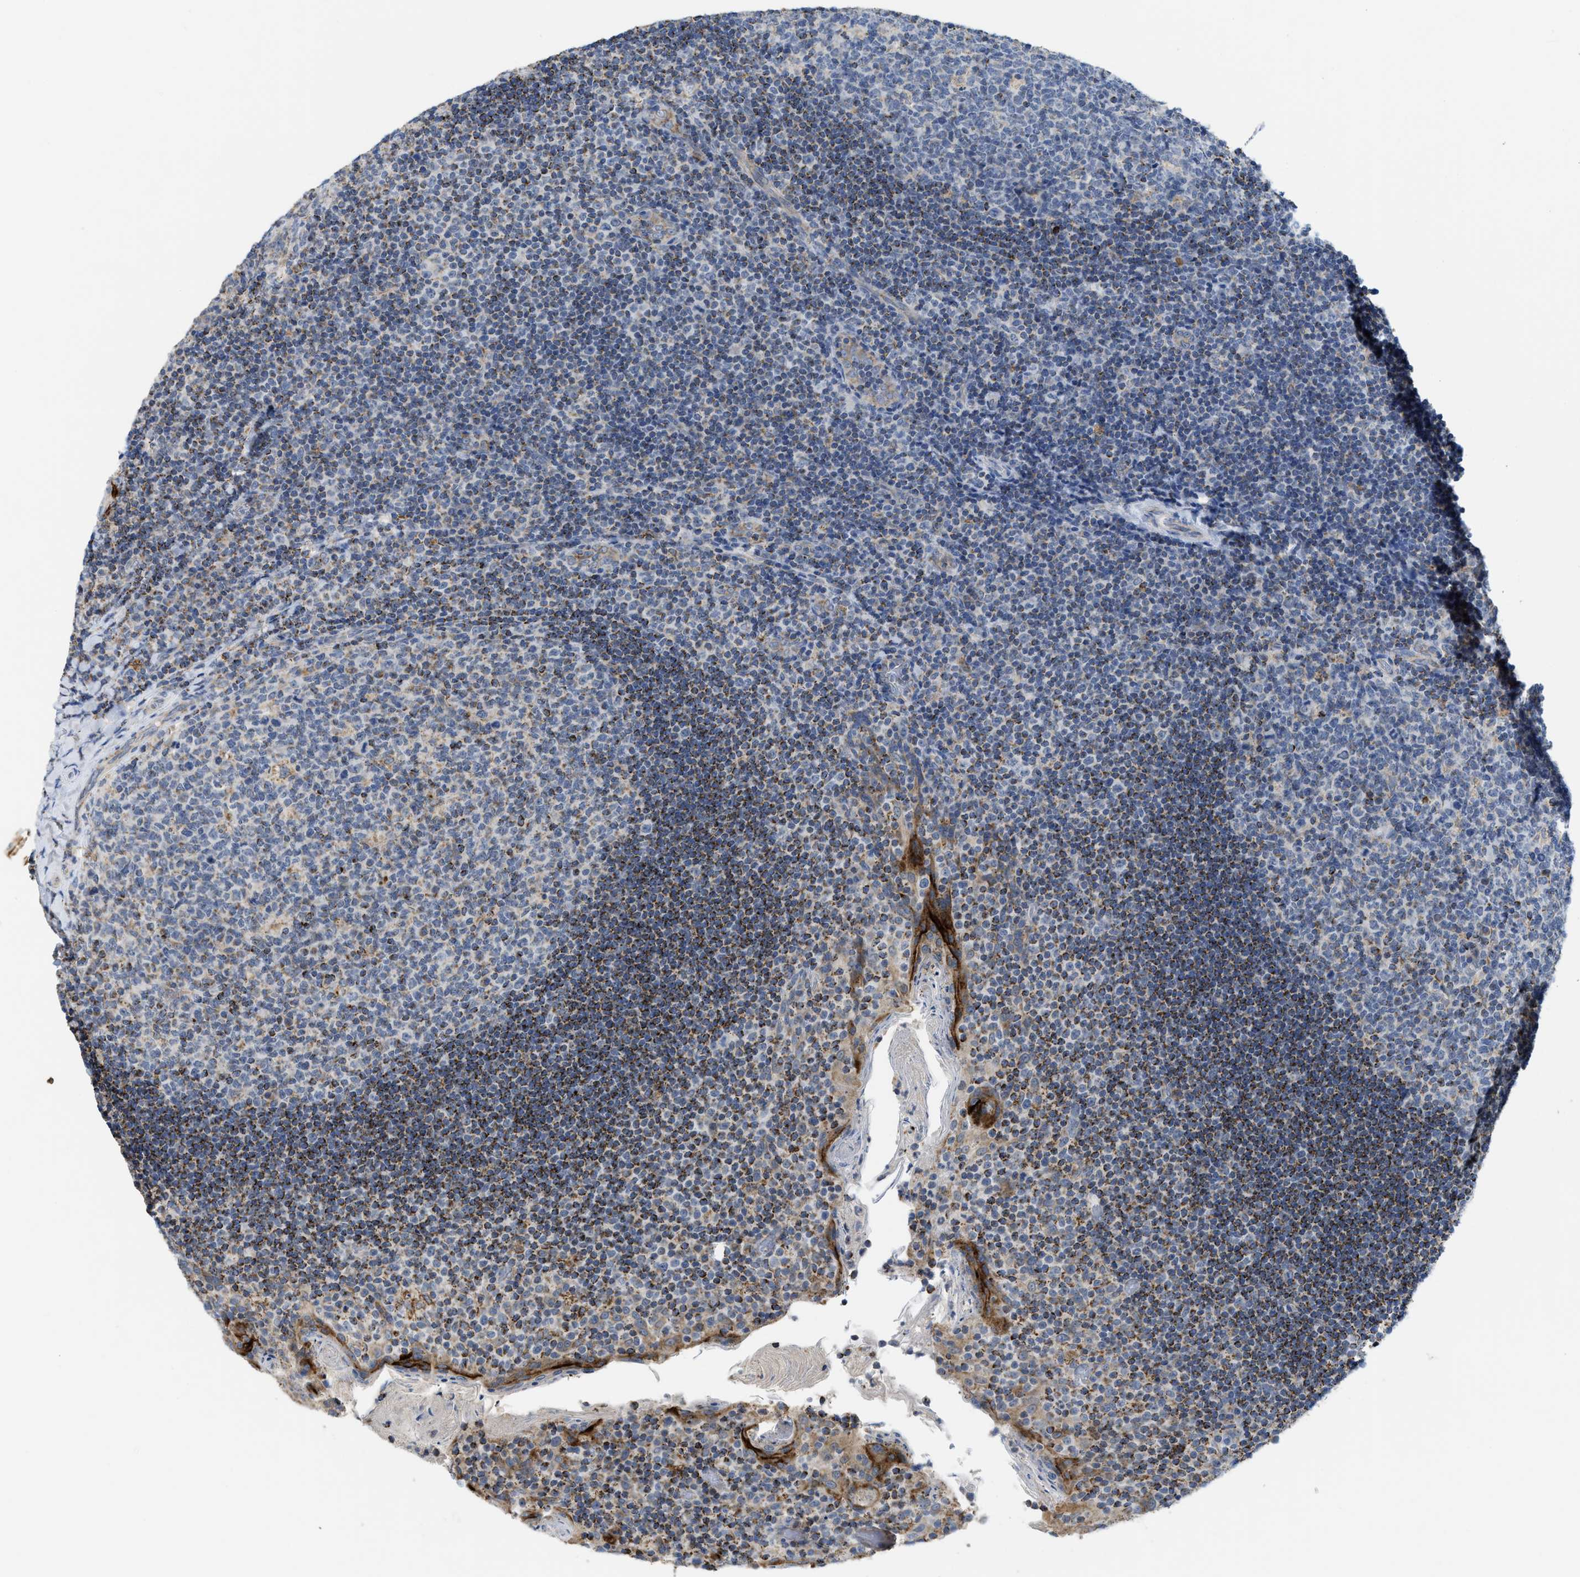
{"staining": {"intensity": "moderate", "quantity": "25%-75%", "location": "cytoplasmic/membranous"}, "tissue": "tonsil", "cell_type": "Germinal center cells", "image_type": "normal", "snomed": [{"axis": "morphology", "description": "Normal tissue, NOS"}, {"axis": "topography", "description": "Tonsil"}], "caption": "Protein analysis of normal tonsil shows moderate cytoplasmic/membranous staining in approximately 25%-75% of germinal center cells. (DAB = brown stain, brightfield microscopy at high magnification).", "gene": "GATD3", "patient": {"sex": "male", "age": 17}}